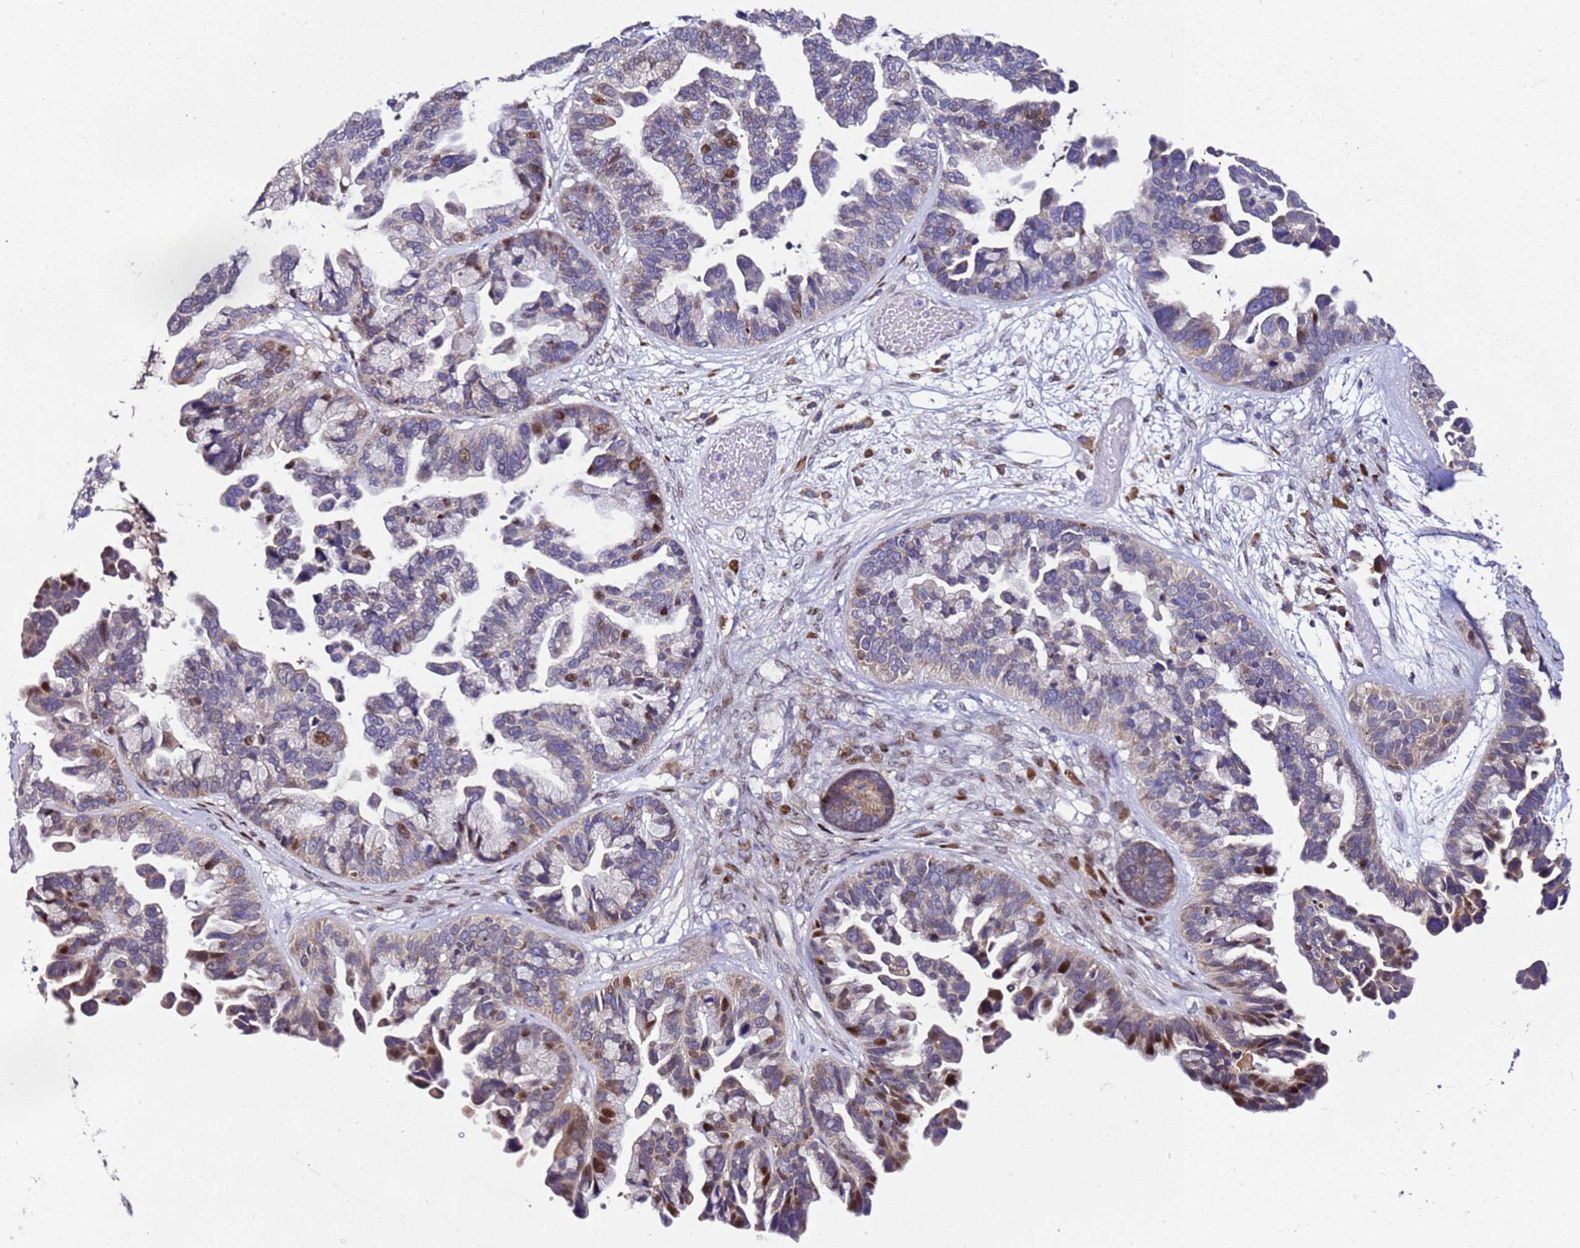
{"staining": {"intensity": "negative", "quantity": "none", "location": "none"}, "tissue": "ovarian cancer", "cell_type": "Tumor cells", "image_type": "cancer", "snomed": [{"axis": "morphology", "description": "Cystadenocarcinoma, serous, NOS"}, {"axis": "topography", "description": "Ovary"}], "caption": "There is no significant expression in tumor cells of ovarian serous cystadenocarcinoma.", "gene": "ALG3", "patient": {"sex": "female", "age": 56}}